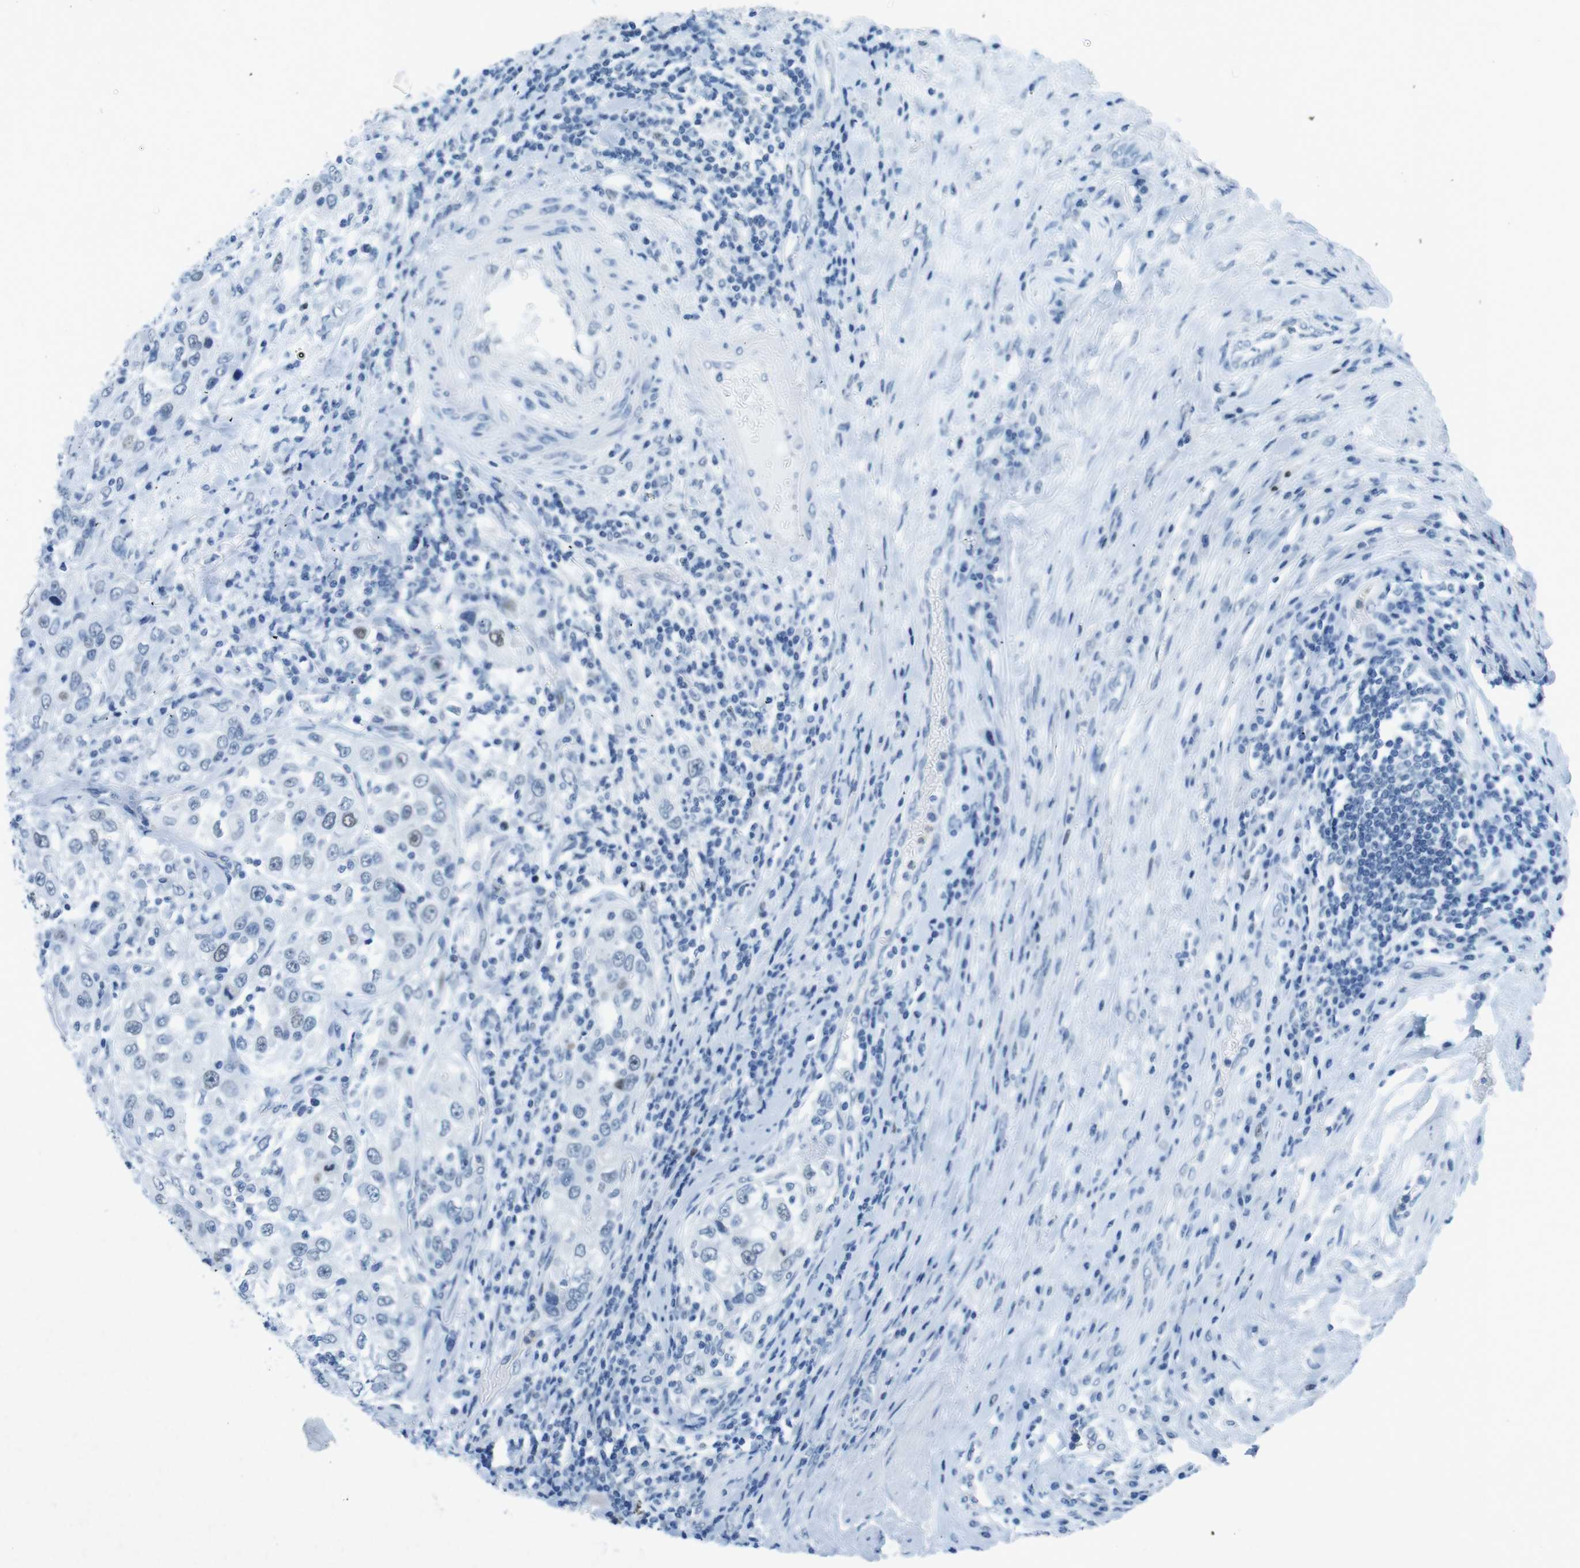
{"staining": {"intensity": "weak", "quantity": "<25%", "location": "nuclear"}, "tissue": "urothelial cancer", "cell_type": "Tumor cells", "image_type": "cancer", "snomed": [{"axis": "morphology", "description": "Urothelial carcinoma, High grade"}, {"axis": "topography", "description": "Urinary bladder"}], "caption": "Tumor cells are negative for protein expression in human urothelial carcinoma (high-grade). (DAB (3,3'-diaminobenzidine) IHC with hematoxylin counter stain).", "gene": "CTAG1B", "patient": {"sex": "female", "age": 80}}